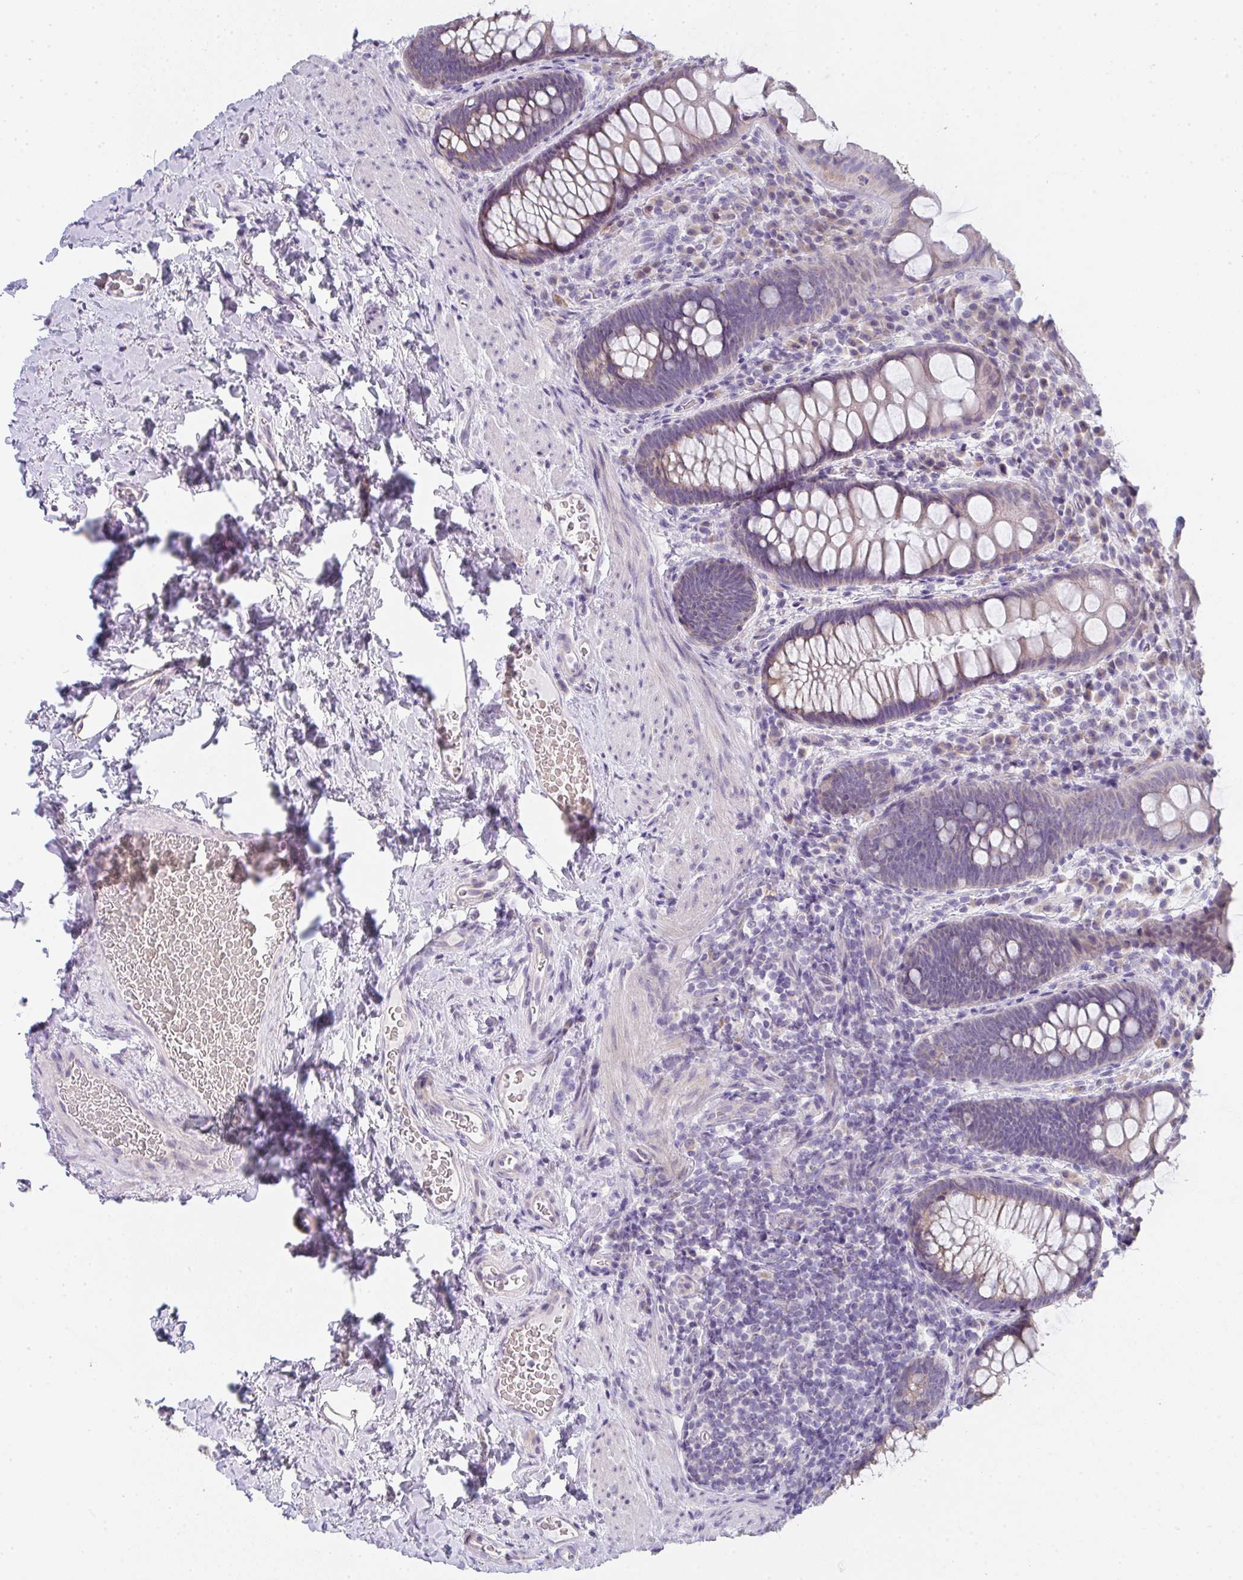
{"staining": {"intensity": "weak", "quantity": ">75%", "location": "cytoplasmic/membranous"}, "tissue": "rectum", "cell_type": "Glandular cells", "image_type": "normal", "snomed": [{"axis": "morphology", "description": "Normal tissue, NOS"}, {"axis": "topography", "description": "Rectum"}], "caption": "The image displays staining of benign rectum, revealing weak cytoplasmic/membranous protein expression (brown color) within glandular cells. The protein is stained brown, and the nuclei are stained in blue (DAB IHC with brightfield microscopy, high magnification).", "gene": "CACNA1S", "patient": {"sex": "female", "age": 69}}